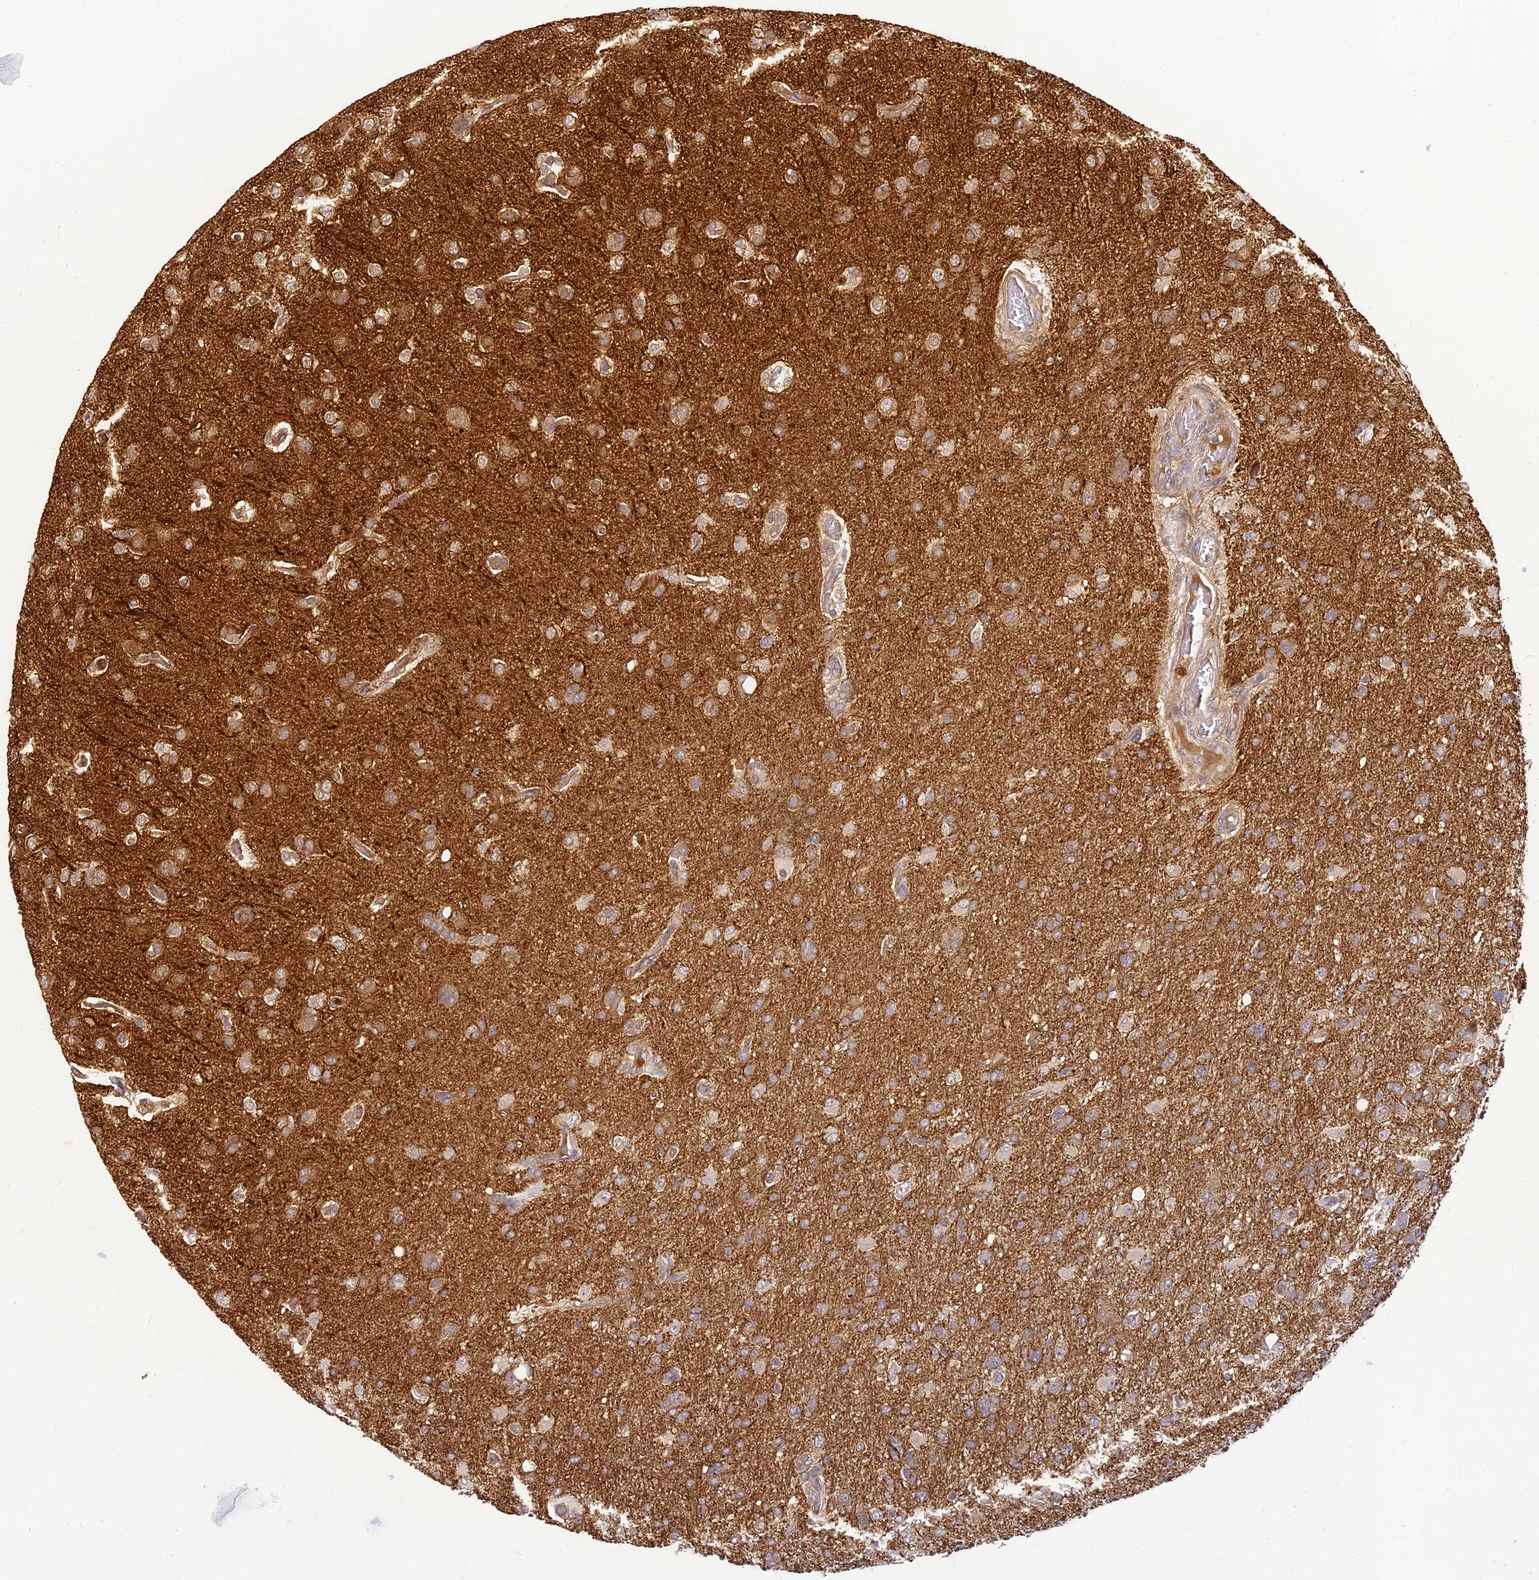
{"staining": {"intensity": "moderate", "quantity": "25%-75%", "location": "cytoplasmic/membranous"}, "tissue": "glioma", "cell_type": "Tumor cells", "image_type": "cancer", "snomed": [{"axis": "morphology", "description": "Glioma, malignant, High grade"}, {"axis": "topography", "description": "Brain"}], "caption": "Malignant glioma (high-grade) stained with a protein marker exhibits moderate staining in tumor cells.", "gene": "BCDIN3D", "patient": {"sex": "male", "age": 61}}